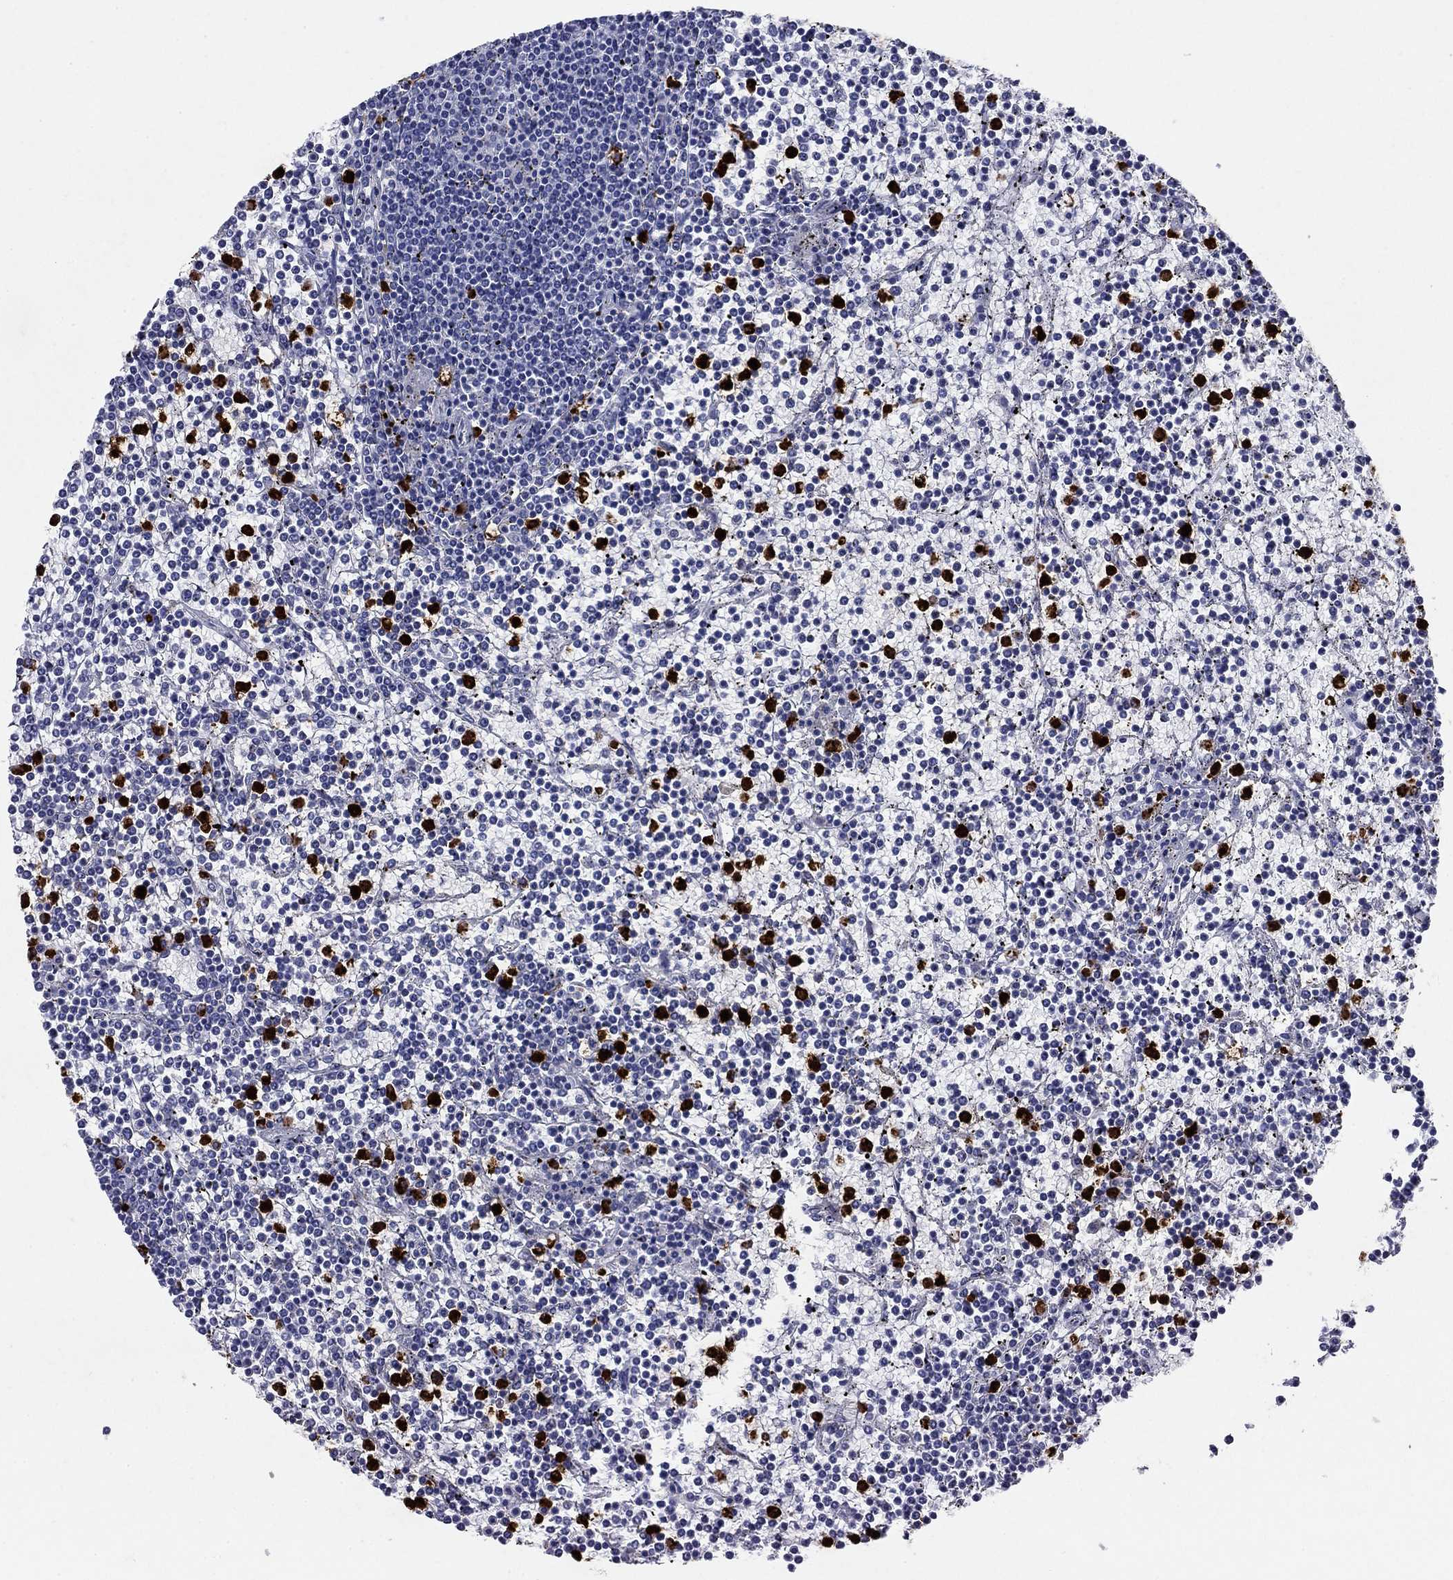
{"staining": {"intensity": "negative", "quantity": "none", "location": "none"}, "tissue": "lymphoma", "cell_type": "Tumor cells", "image_type": "cancer", "snomed": [{"axis": "morphology", "description": "Malignant lymphoma, non-Hodgkin's type, Low grade"}, {"axis": "topography", "description": "Spleen"}], "caption": "Lymphoma stained for a protein using immunohistochemistry (IHC) displays no positivity tumor cells.", "gene": "AZU1", "patient": {"sex": "female", "age": 19}}